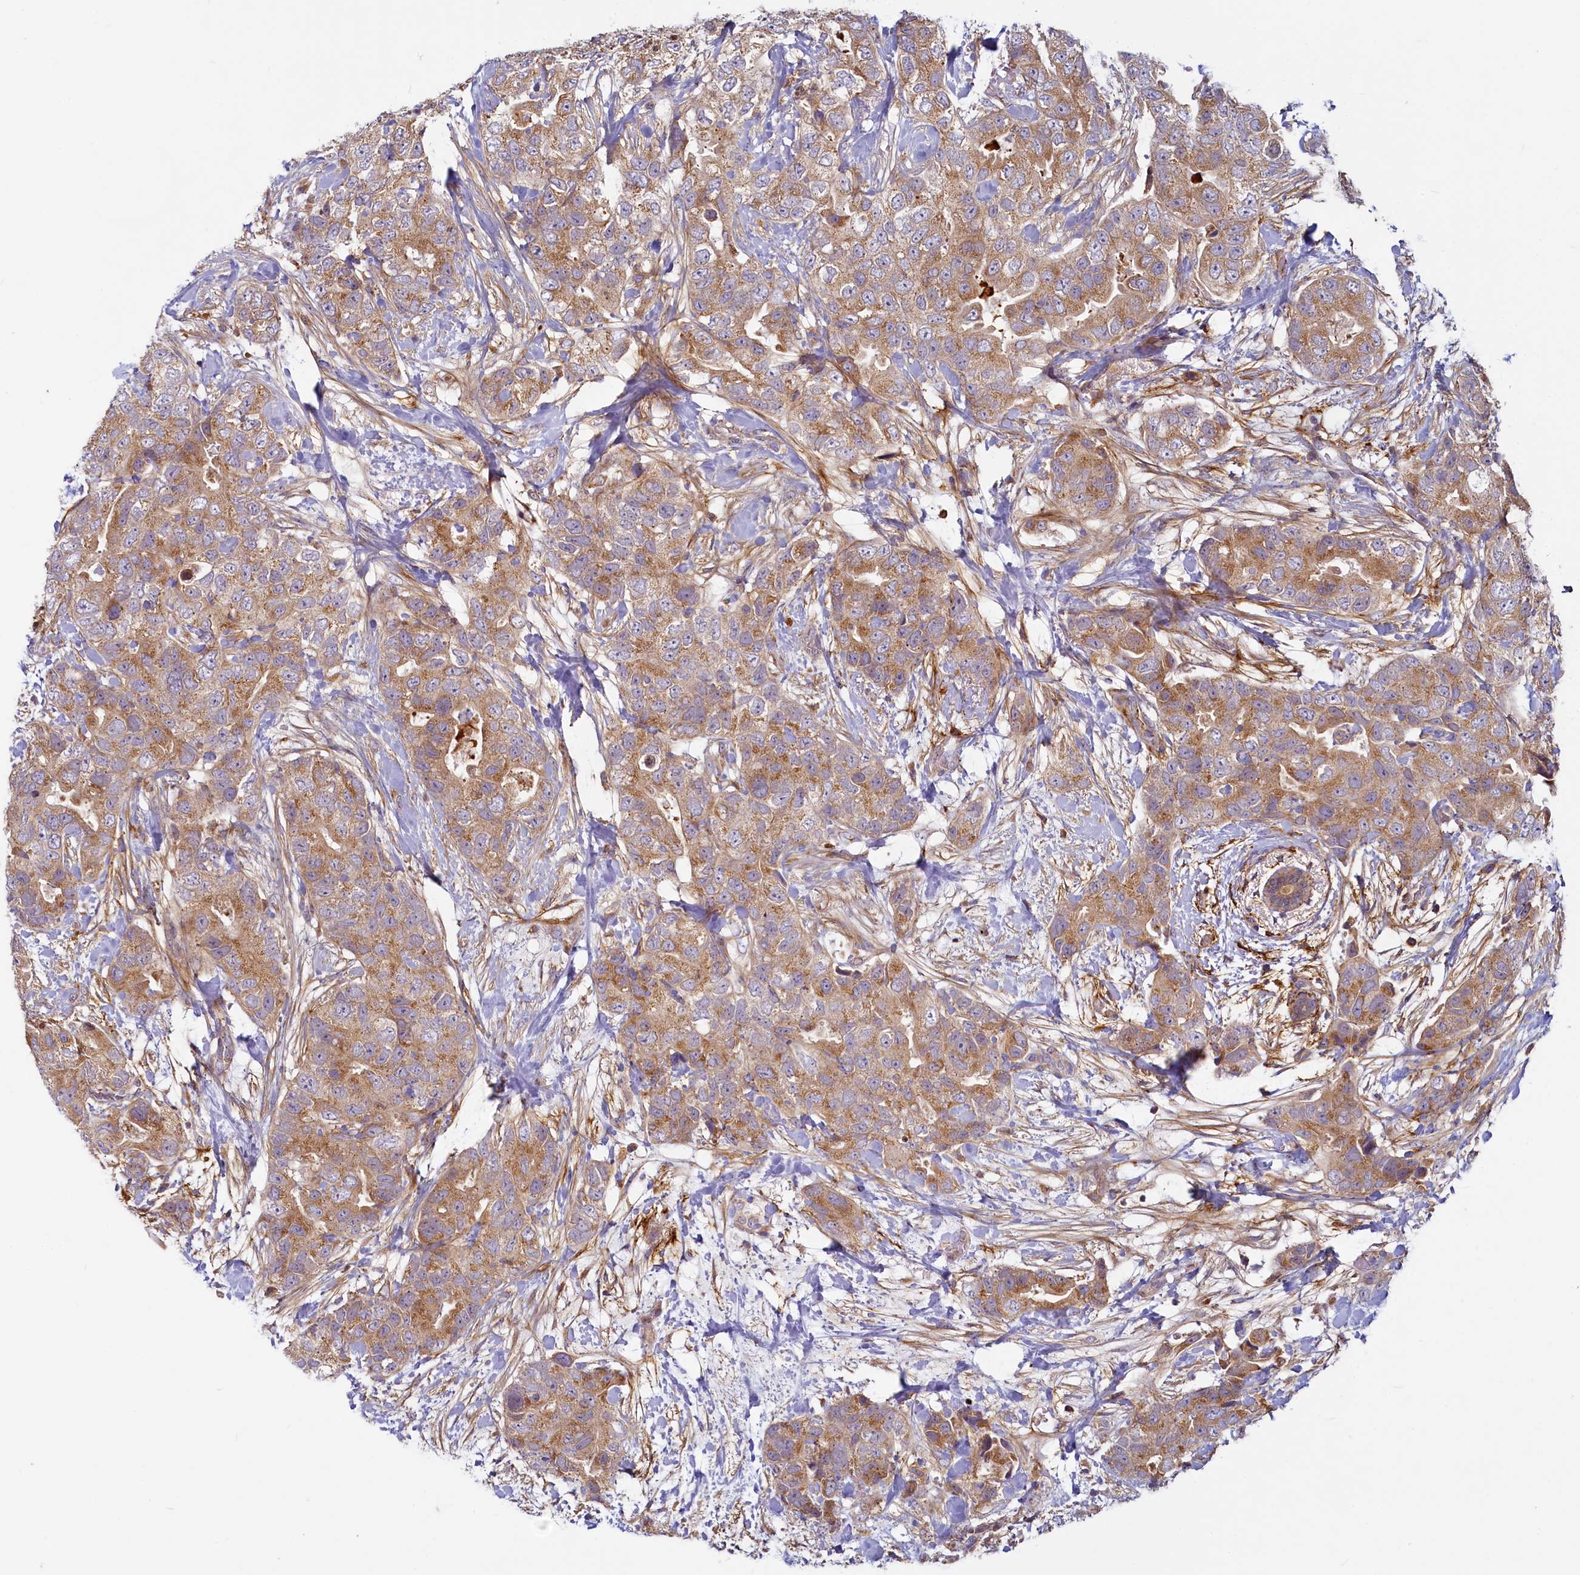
{"staining": {"intensity": "moderate", "quantity": ">75%", "location": "cytoplasmic/membranous"}, "tissue": "breast cancer", "cell_type": "Tumor cells", "image_type": "cancer", "snomed": [{"axis": "morphology", "description": "Duct carcinoma"}, {"axis": "topography", "description": "Breast"}], "caption": "Immunohistochemistry (DAB) staining of breast cancer (intraductal carcinoma) shows moderate cytoplasmic/membranous protein positivity in about >75% of tumor cells. (DAB (3,3'-diaminobenzidine) = brown stain, brightfield microscopy at high magnification).", "gene": "ADCY2", "patient": {"sex": "female", "age": 62}}